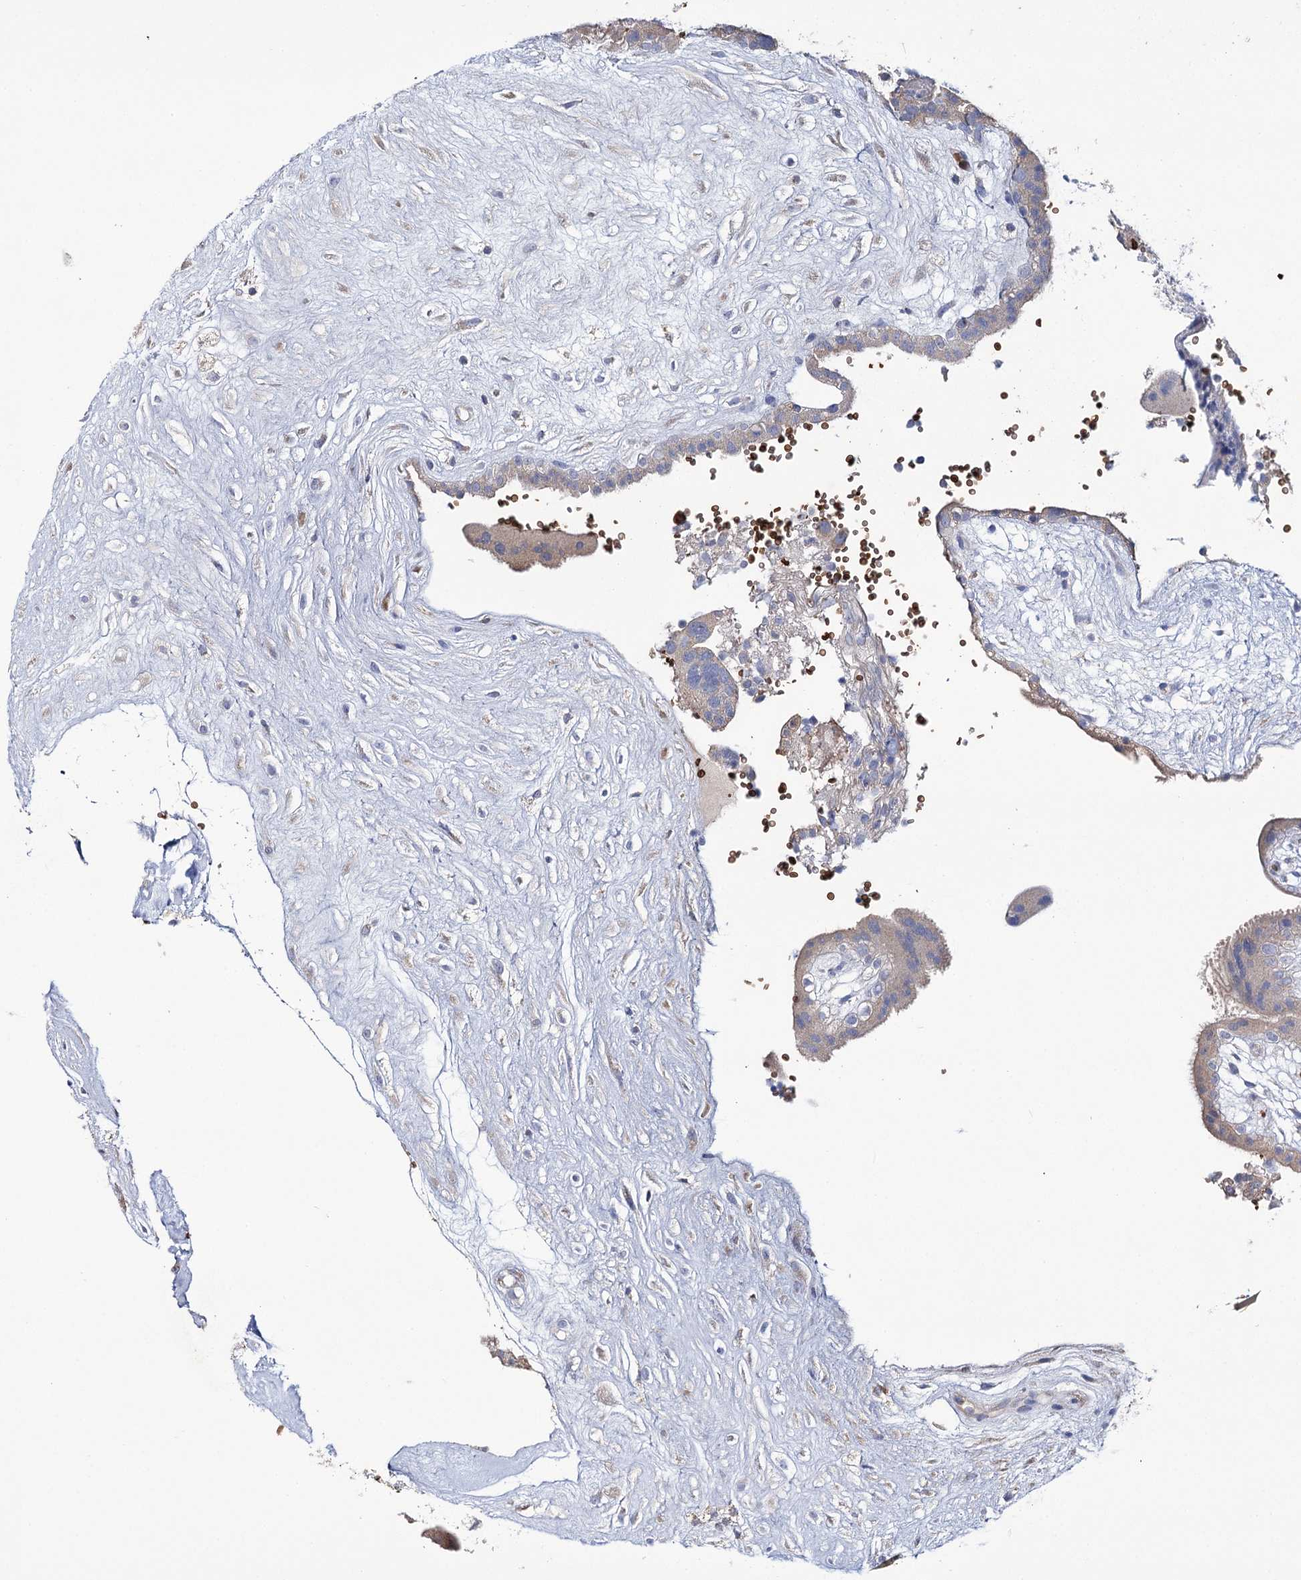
{"staining": {"intensity": "moderate", "quantity": "<25%", "location": "cytoplasmic/membranous"}, "tissue": "placenta", "cell_type": "Trophoblastic cells", "image_type": "normal", "snomed": [{"axis": "morphology", "description": "Normal tissue, NOS"}, {"axis": "topography", "description": "Placenta"}], "caption": "A brown stain highlights moderate cytoplasmic/membranous staining of a protein in trophoblastic cells of benign placenta. (Stains: DAB in brown, nuclei in blue, Microscopy: brightfield microscopy at high magnification).", "gene": "GBF1", "patient": {"sex": "female", "age": 18}}